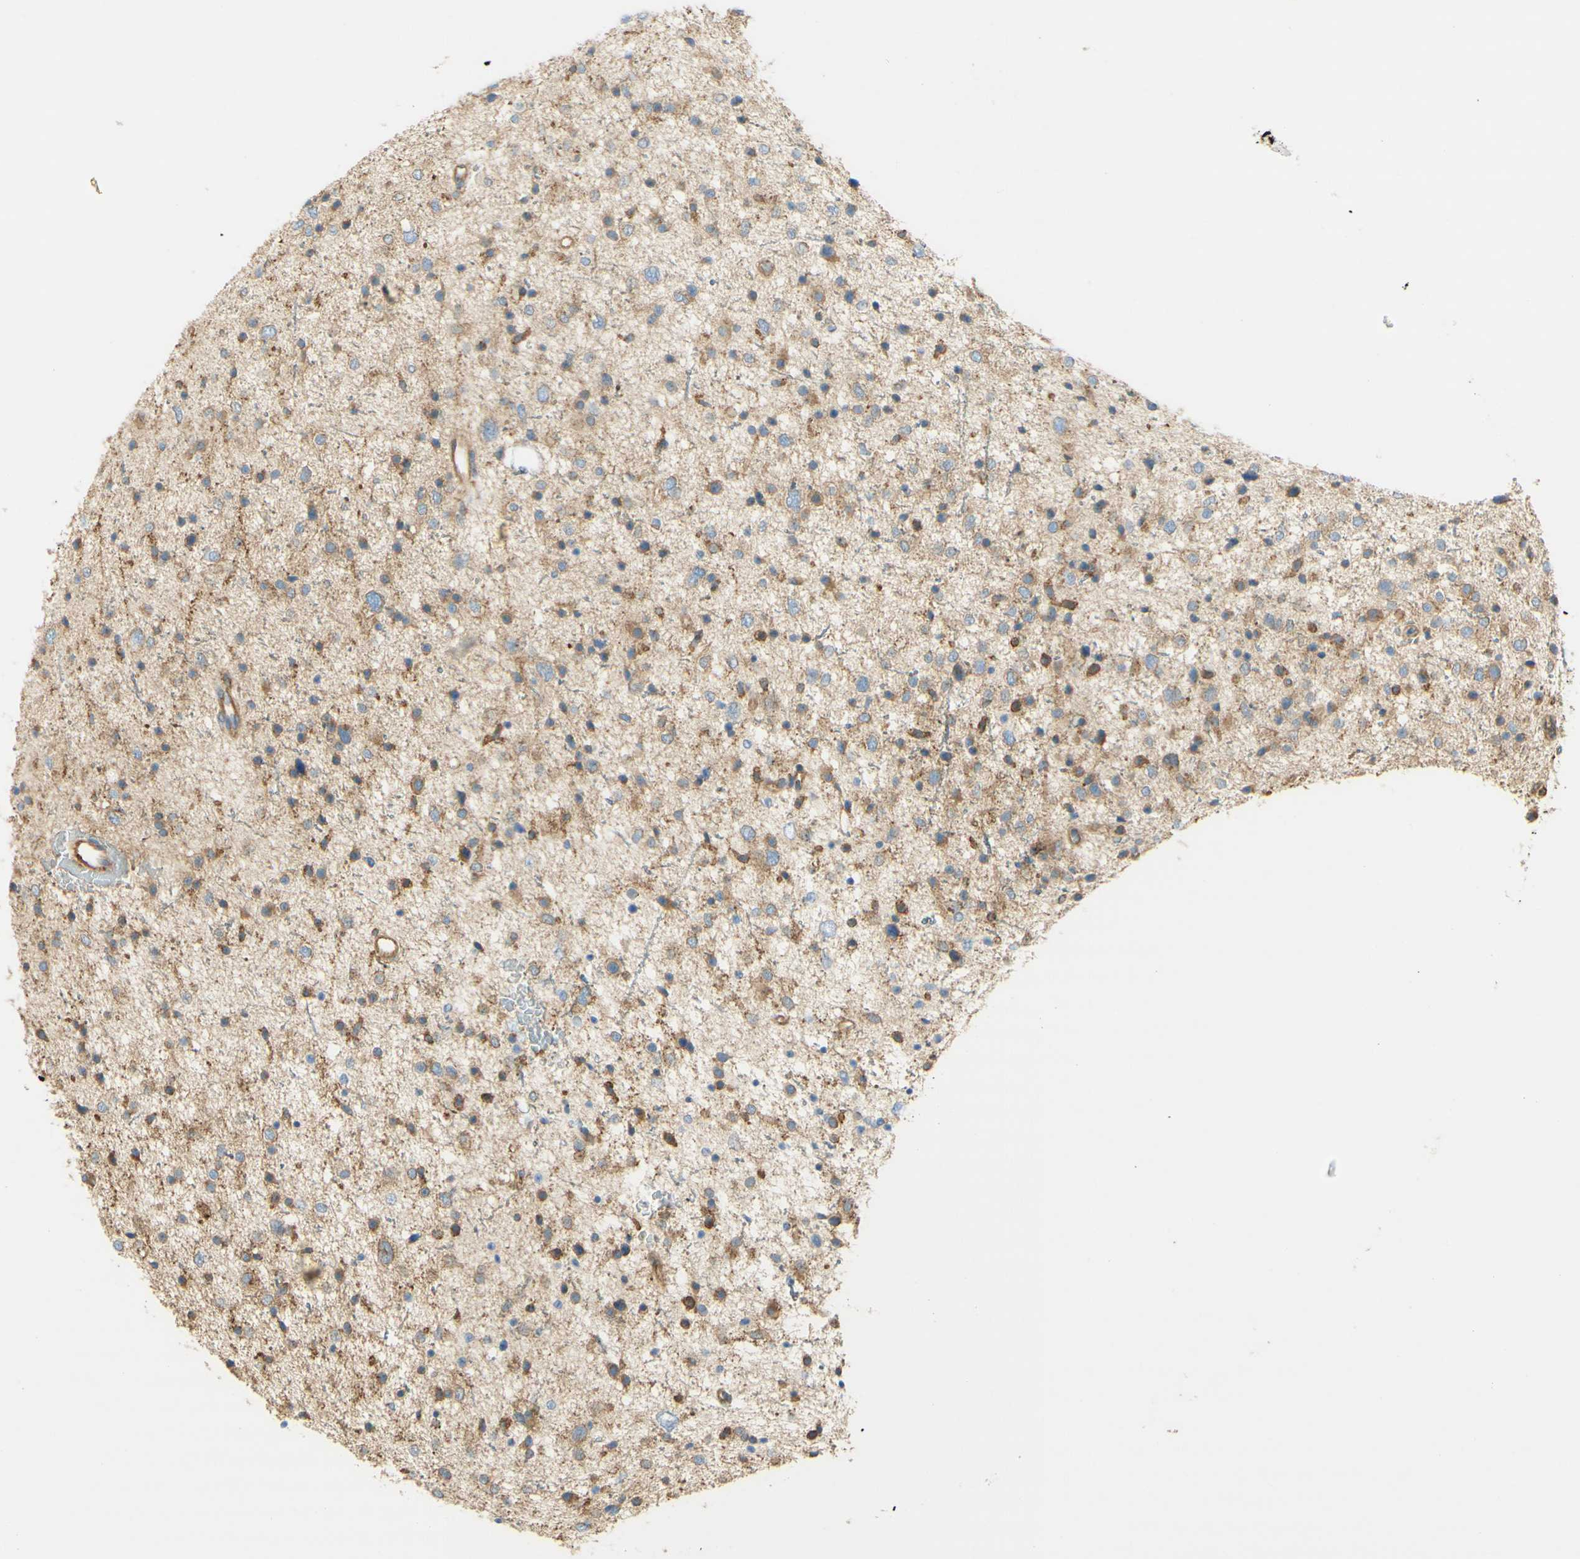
{"staining": {"intensity": "weak", "quantity": "25%-75%", "location": "cytoplasmic/membranous"}, "tissue": "glioma", "cell_type": "Tumor cells", "image_type": "cancer", "snomed": [{"axis": "morphology", "description": "Glioma, malignant, Low grade"}, {"axis": "topography", "description": "Brain"}], "caption": "Weak cytoplasmic/membranous staining is present in approximately 25%-75% of tumor cells in malignant glioma (low-grade). The staining was performed using DAB, with brown indicating positive protein expression. Nuclei are stained blue with hematoxylin.", "gene": "CLTC", "patient": {"sex": "female", "age": 37}}